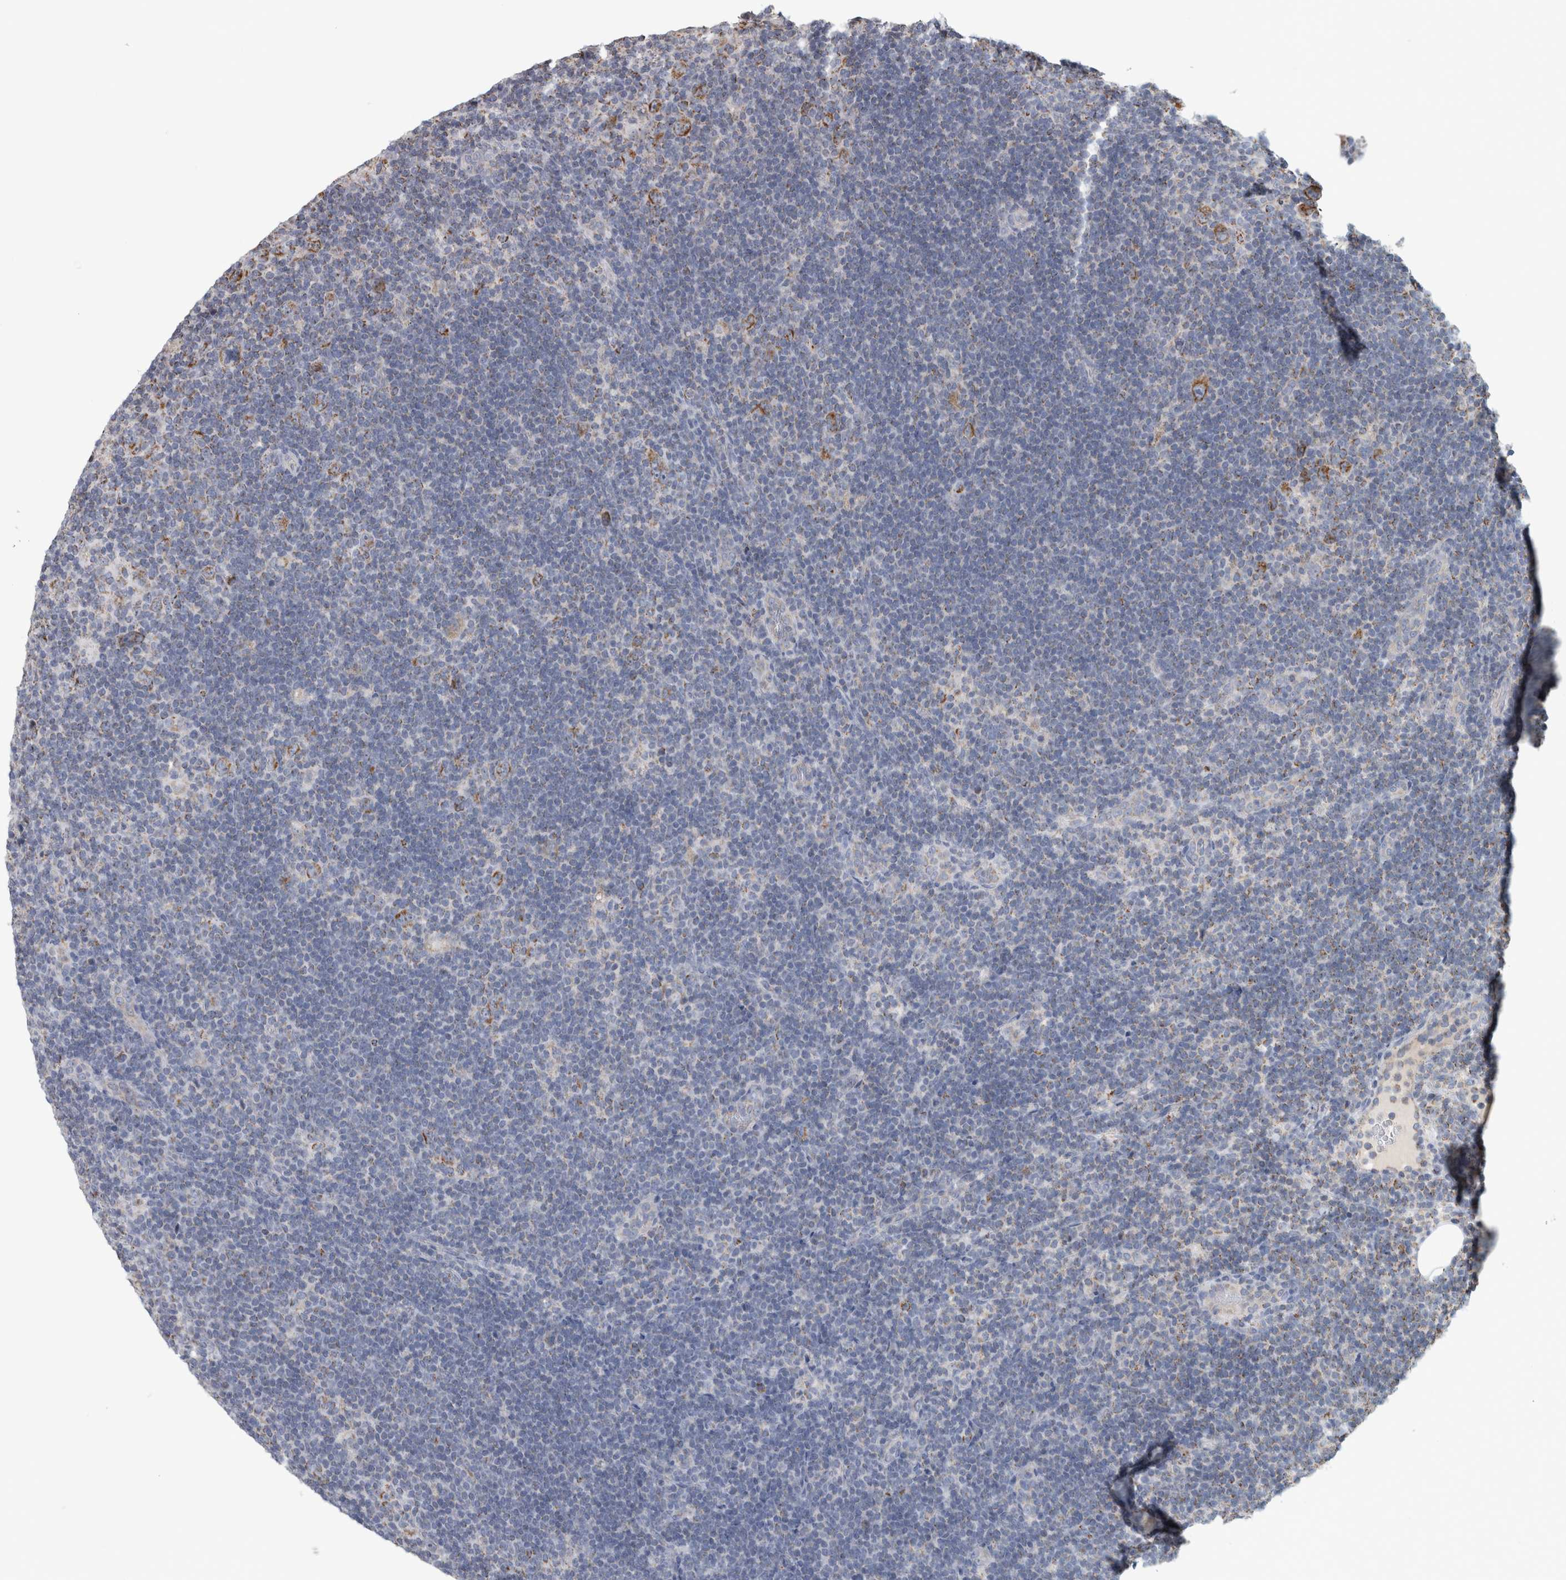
{"staining": {"intensity": "moderate", "quantity": ">75%", "location": "cytoplasmic/membranous"}, "tissue": "lymphoma", "cell_type": "Tumor cells", "image_type": "cancer", "snomed": [{"axis": "morphology", "description": "Hodgkin's disease, NOS"}, {"axis": "topography", "description": "Lymph node"}], "caption": "Protein analysis of lymphoma tissue displays moderate cytoplasmic/membranous expression in approximately >75% of tumor cells.", "gene": "ST8SIA1", "patient": {"sex": "female", "age": 57}}